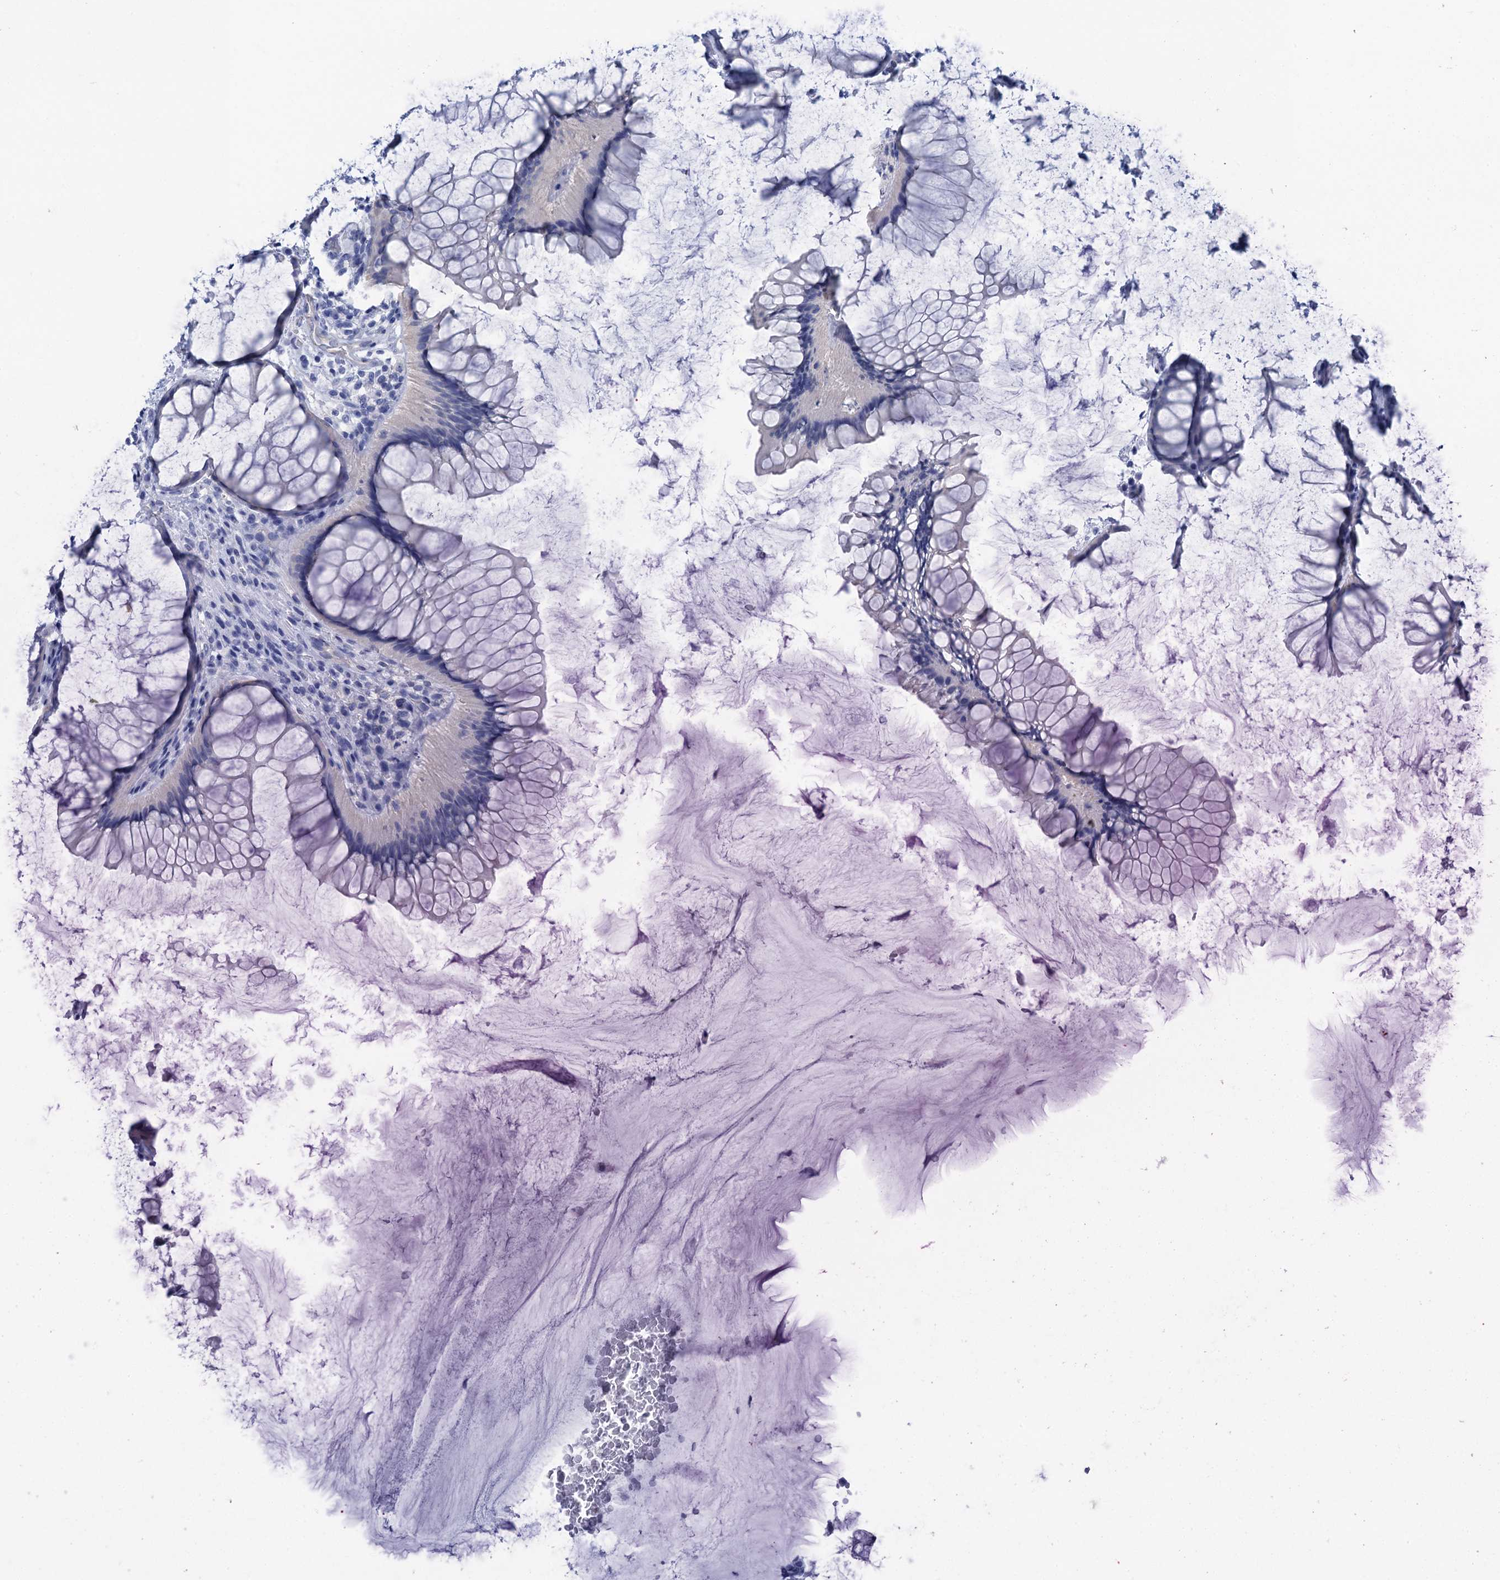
{"staining": {"intensity": "negative", "quantity": "none", "location": "none"}, "tissue": "colon", "cell_type": "Endothelial cells", "image_type": "normal", "snomed": [{"axis": "morphology", "description": "Normal tissue, NOS"}, {"axis": "topography", "description": "Colon"}], "caption": "Protein analysis of unremarkable colon displays no significant positivity in endothelial cells. (Stains: DAB (3,3'-diaminobenzidine) immunohistochemistry with hematoxylin counter stain, Microscopy: brightfield microscopy at high magnification).", "gene": "CALML5", "patient": {"sex": "female", "age": 82}}